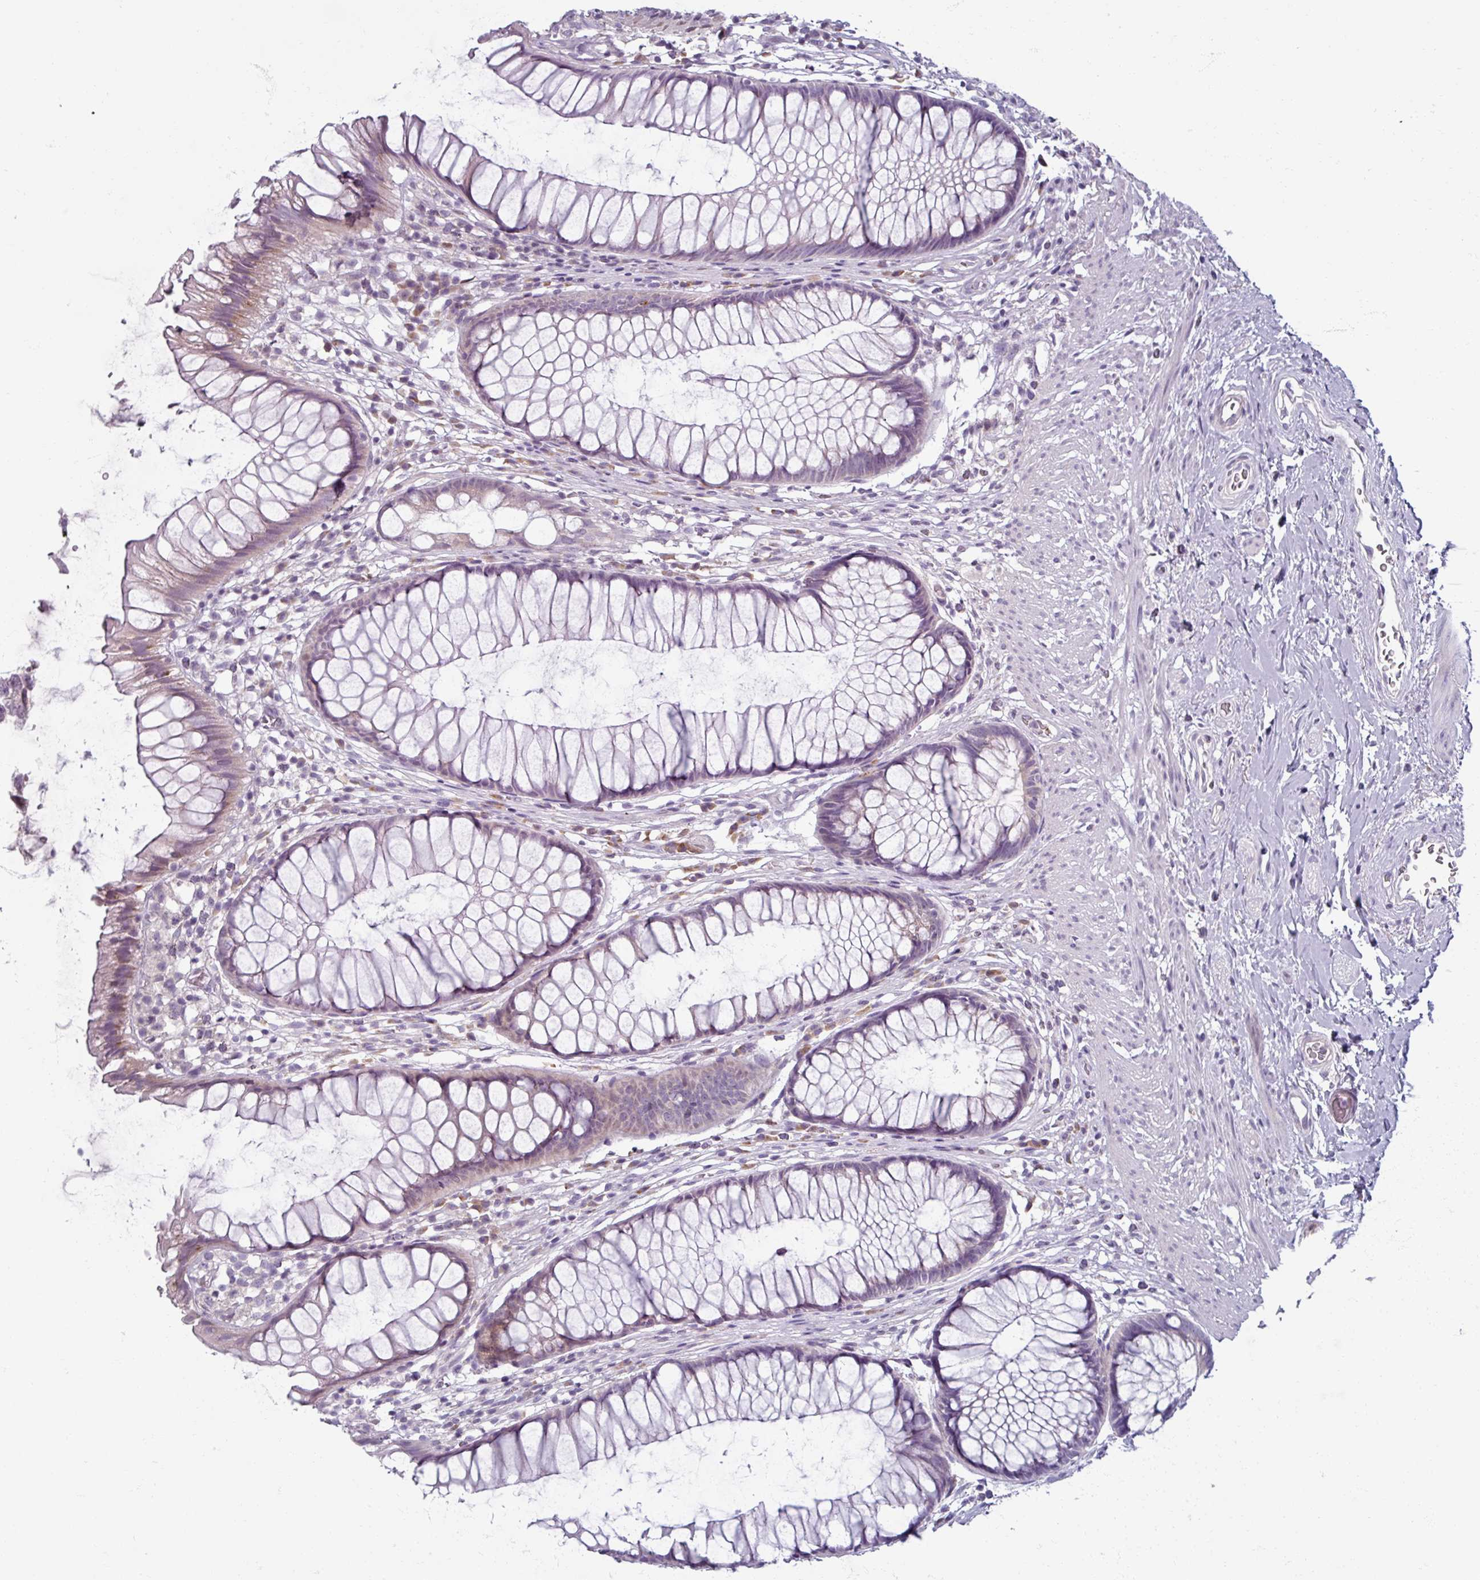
{"staining": {"intensity": "moderate", "quantity": "<25%", "location": "cytoplasmic/membranous"}, "tissue": "rectum", "cell_type": "Glandular cells", "image_type": "normal", "snomed": [{"axis": "morphology", "description": "Normal tissue, NOS"}, {"axis": "topography", "description": "Smooth muscle"}, {"axis": "topography", "description": "Rectum"}], "caption": "Brown immunohistochemical staining in unremarkable human rectum exhibits moderate cytoplasmic/membranous positivity in approximately <25% of glandular cells. (IHC, brightfield microscopy, high magnification).", "gene": "SMIM11", "patient": {"sex": "male", "age": 53}}